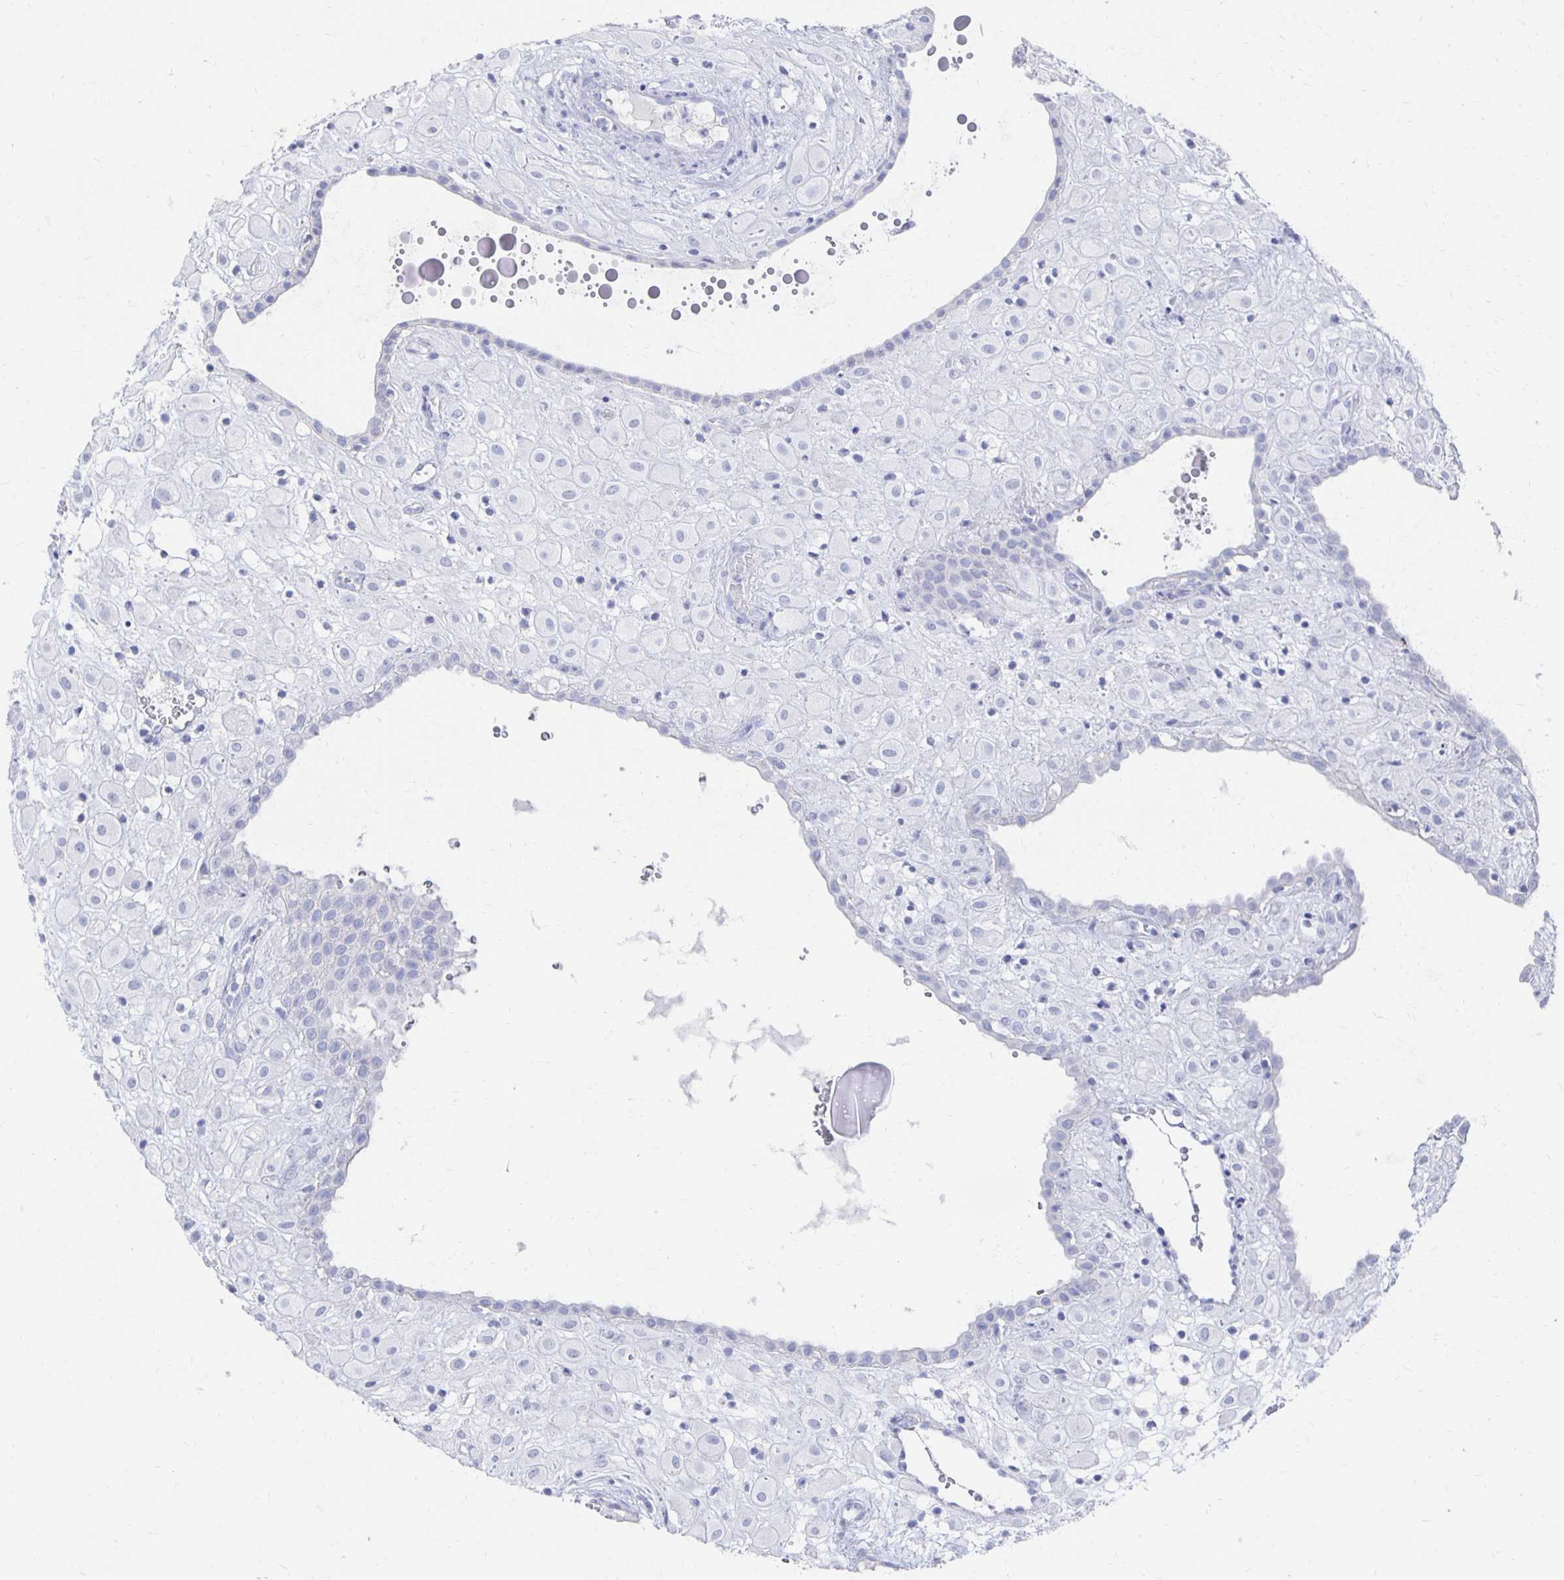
{"staining": {"intensity": "negative", "quantity": "none", "location": "none"}, "tissue": "placenta", "cell_type": "Decidual cells", "image_type": "normal", "snomed": [{"axis": "morphology", "description": "Normal tissue, NOS"}, {"axis": "topography", "description": "Placenta"}], "caption": "The image displays no significant positivity in decidual cells of placenta. The staining is performed using DAB (3,3'-diaminobenzidine) brown chromogen with nuclei counter-stained in using hematoxylin.", "gene": "PRDM7", "patient": {"sex": "female", "age": 24}}